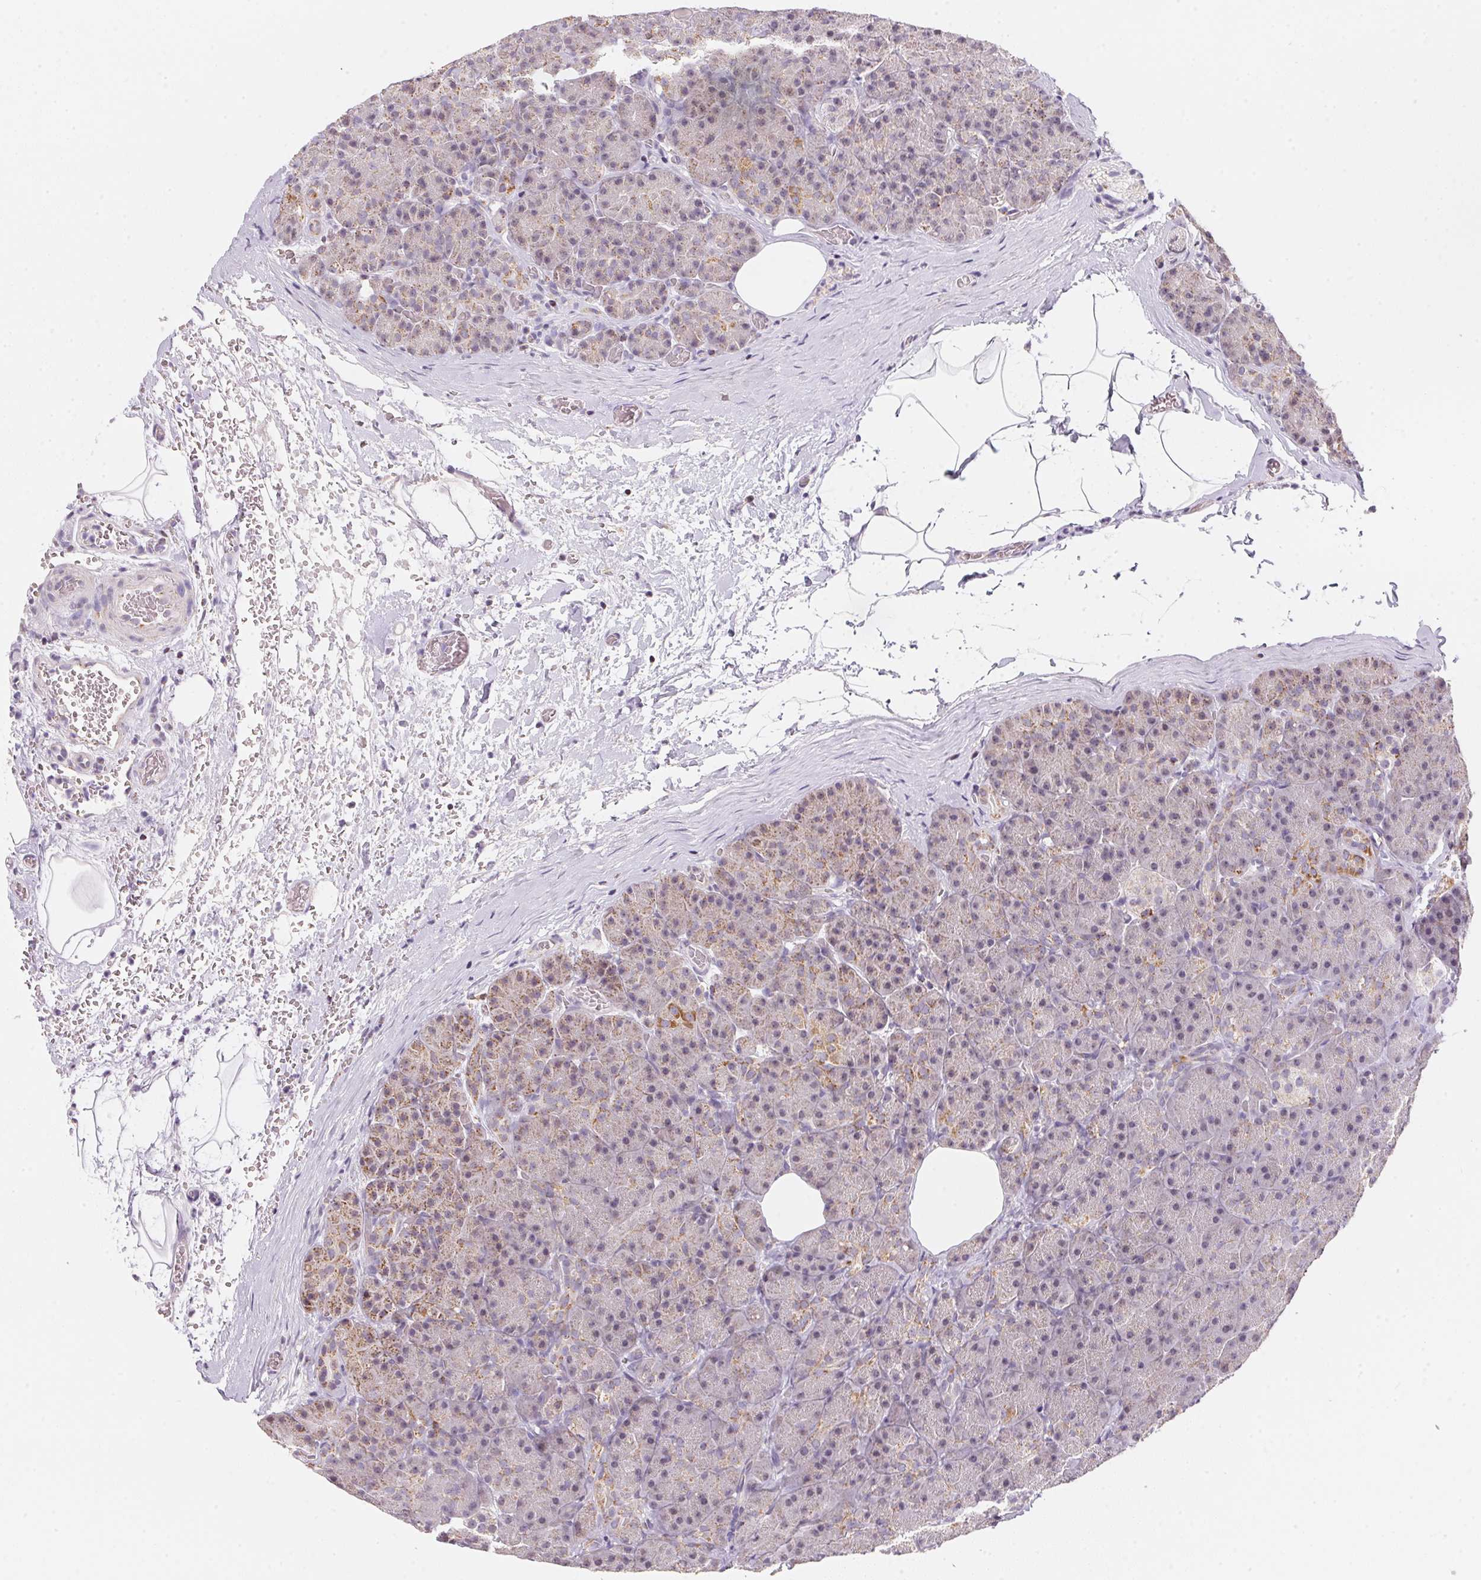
{"staining": {"intensity": "moderate", "quantity": "<25%", "location": "cytoplasmic/membranous"}, "tissue": "pancreas", "cell_type": "Exocrine glandular cells", "image_type": "normal", "snomed": [{"axis": "morphology", "description": "Normal tissue, NOS"}, {"axis": "topography", "description": "Pancreas"}], "caption": "An image of pancreas stained for a protein displays moderate cytoplasmic/membranous brown staining in exocrine glandular cells.", "gene": "GIPC2", "patient": {"sex": "male", "age": 57}}